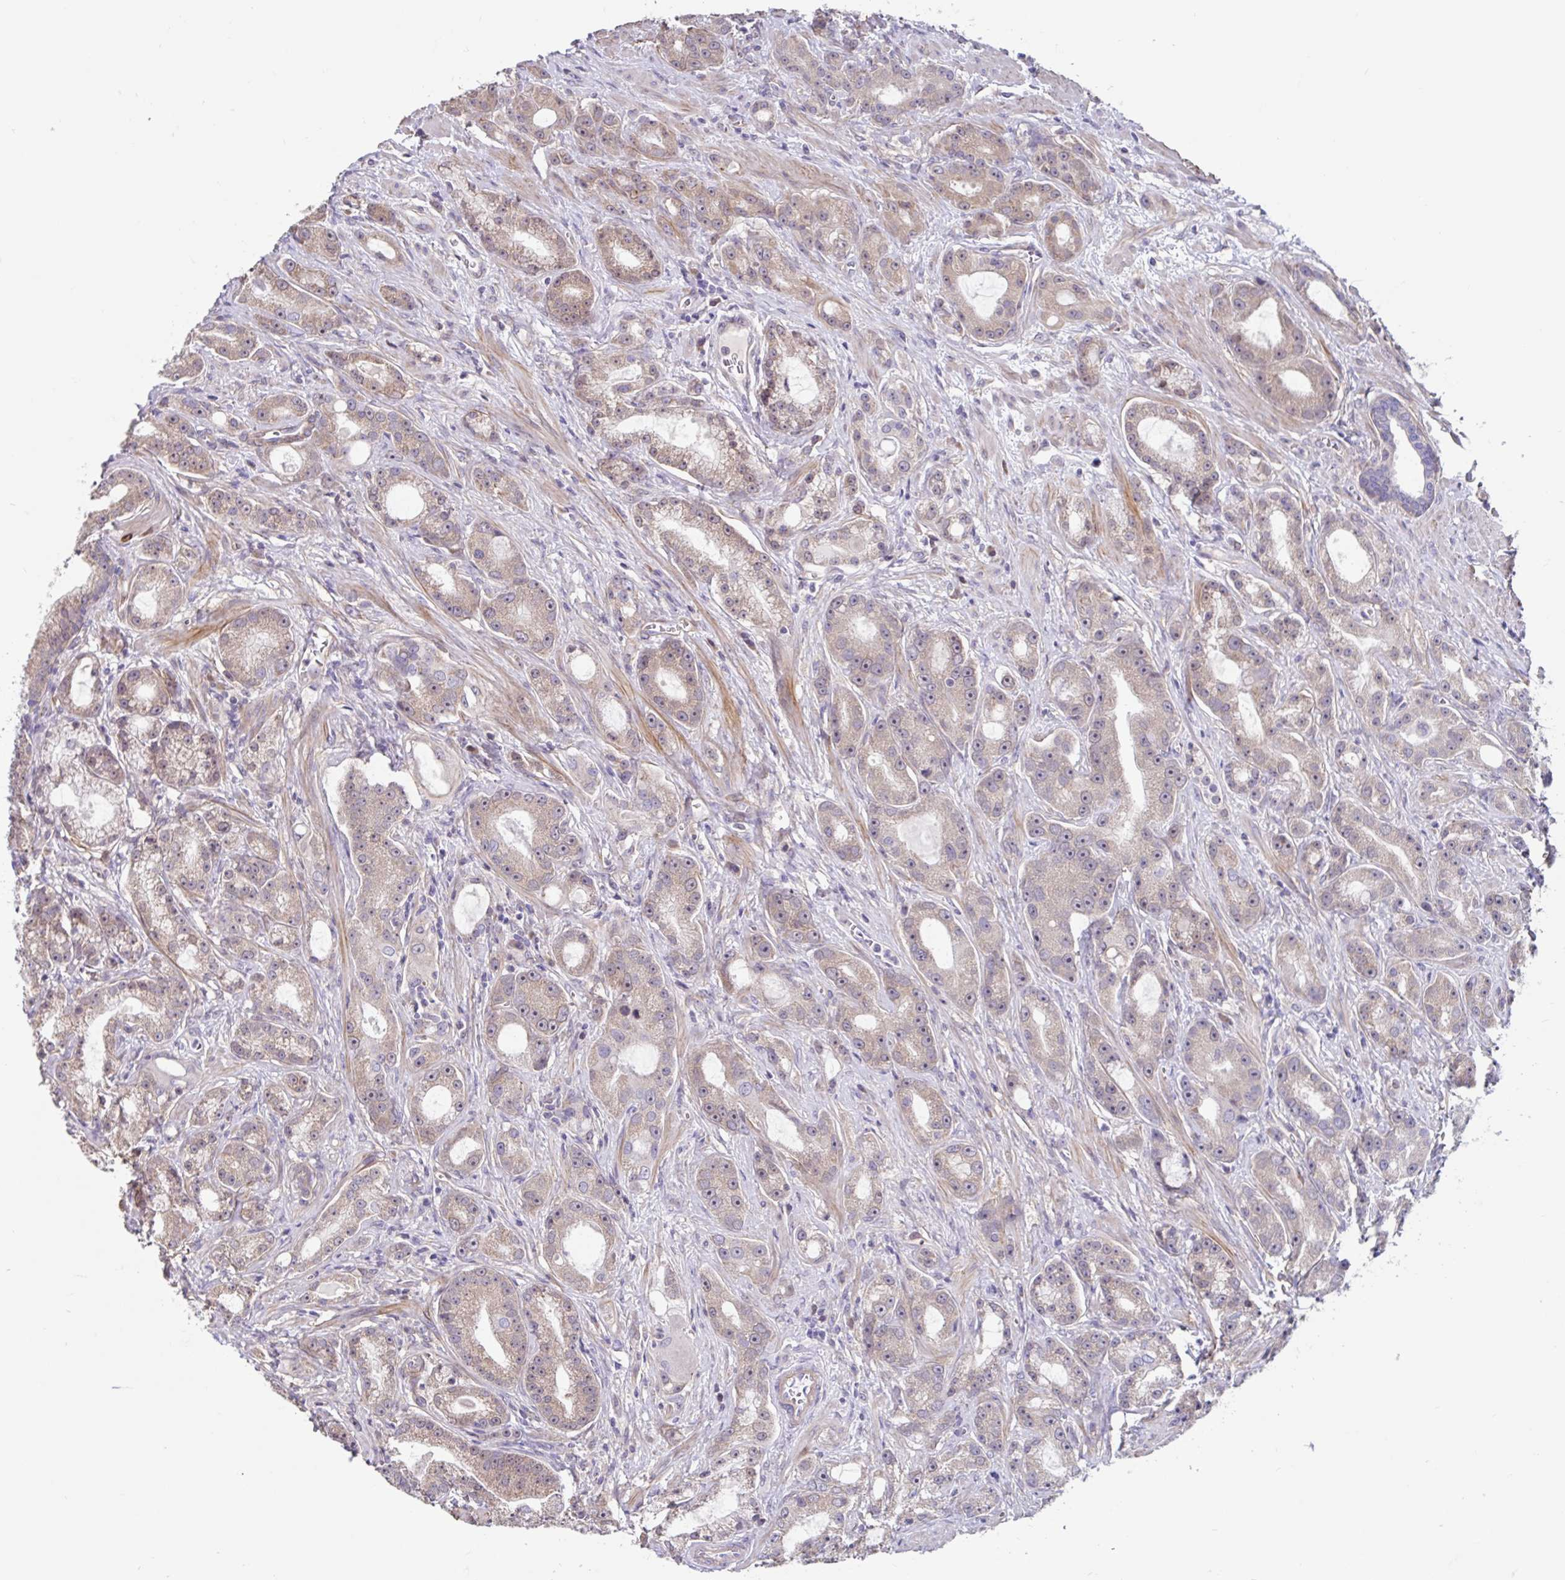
{"staining": {"intensity": "moderate", "quantity": ">75%", "location": "cytoplasmic/membranous,nuclear"}, "tissue": "prostate cancer", "cell_type": "Tumor cells", "image_type": "cancer", "snomed": [{"axis": "morphology", "description": "Adenocarcinoma, High grade"}, {"axis": "topography", "description": "Prostate"}], "caption": "IHC image of neoplastic tissue: human prostate cancer (high-grade adenocarcinoma) stained using immunohistochemistry (IHC) exhibits medium levels of moderate protein expression localized specifically in the cytoplasmic/membranous and nuclear of tumor cells, appearing as a cytoplasmic/membranous and nuclear brown color.", "gene": "NT5C1B", "patient": {"sex": "male", "age": 65}}